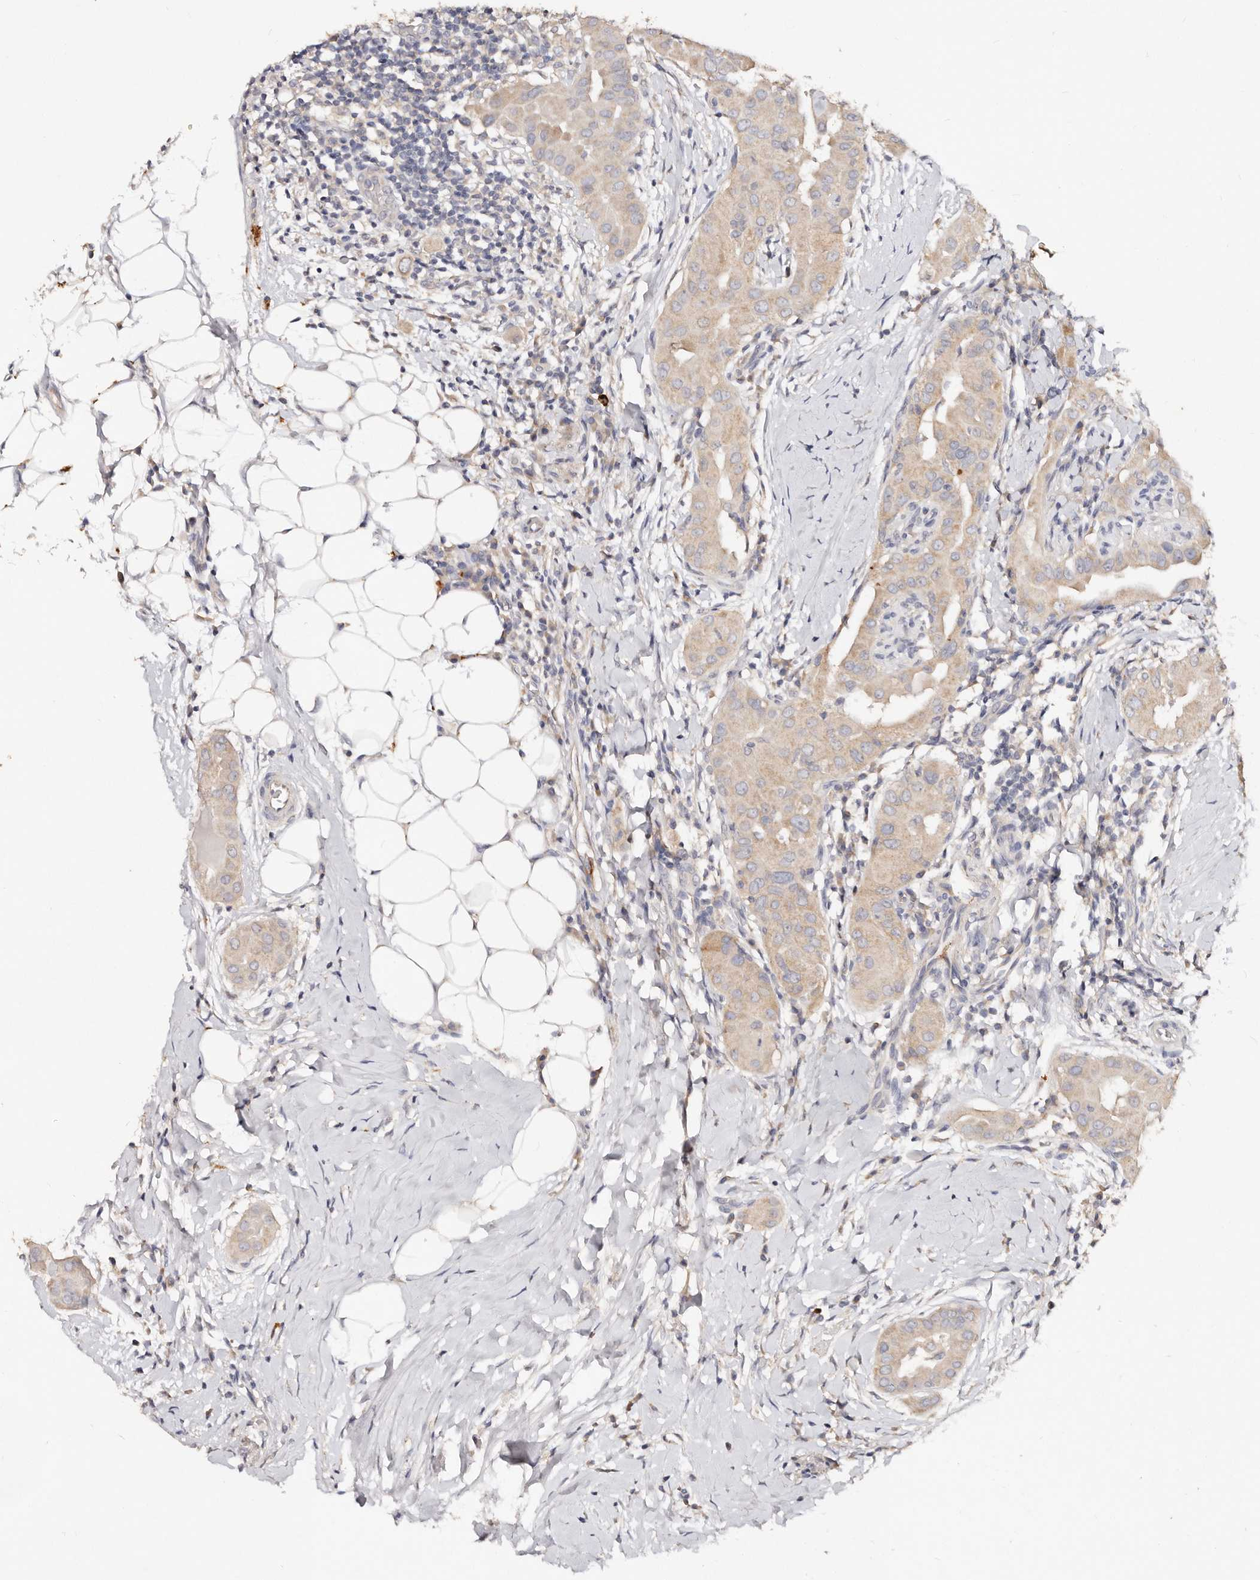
{"staining": {"intensity": "weak", "quantity": ">75%", "location": "cytoplasmic/membranous"}, "tissue": "thyroid cancer", "cell_type": "Tumor cells", "image_type": "cancer", "snomed": [{"axis": "morphology", "description": "Papillary adenocarcinoma, NOS"}, {"axis": "topography", "description": "Thyroid gland"}], "caption": "This histopathology image shows IHC staining of papillary adenocarcinoma (thyroid), with low weak cytoplasmic/membranous positivity in approximately >75% of tumor cells.", "gene": "VIPAS39", "patient": {"sex": "male", "age": 33}}